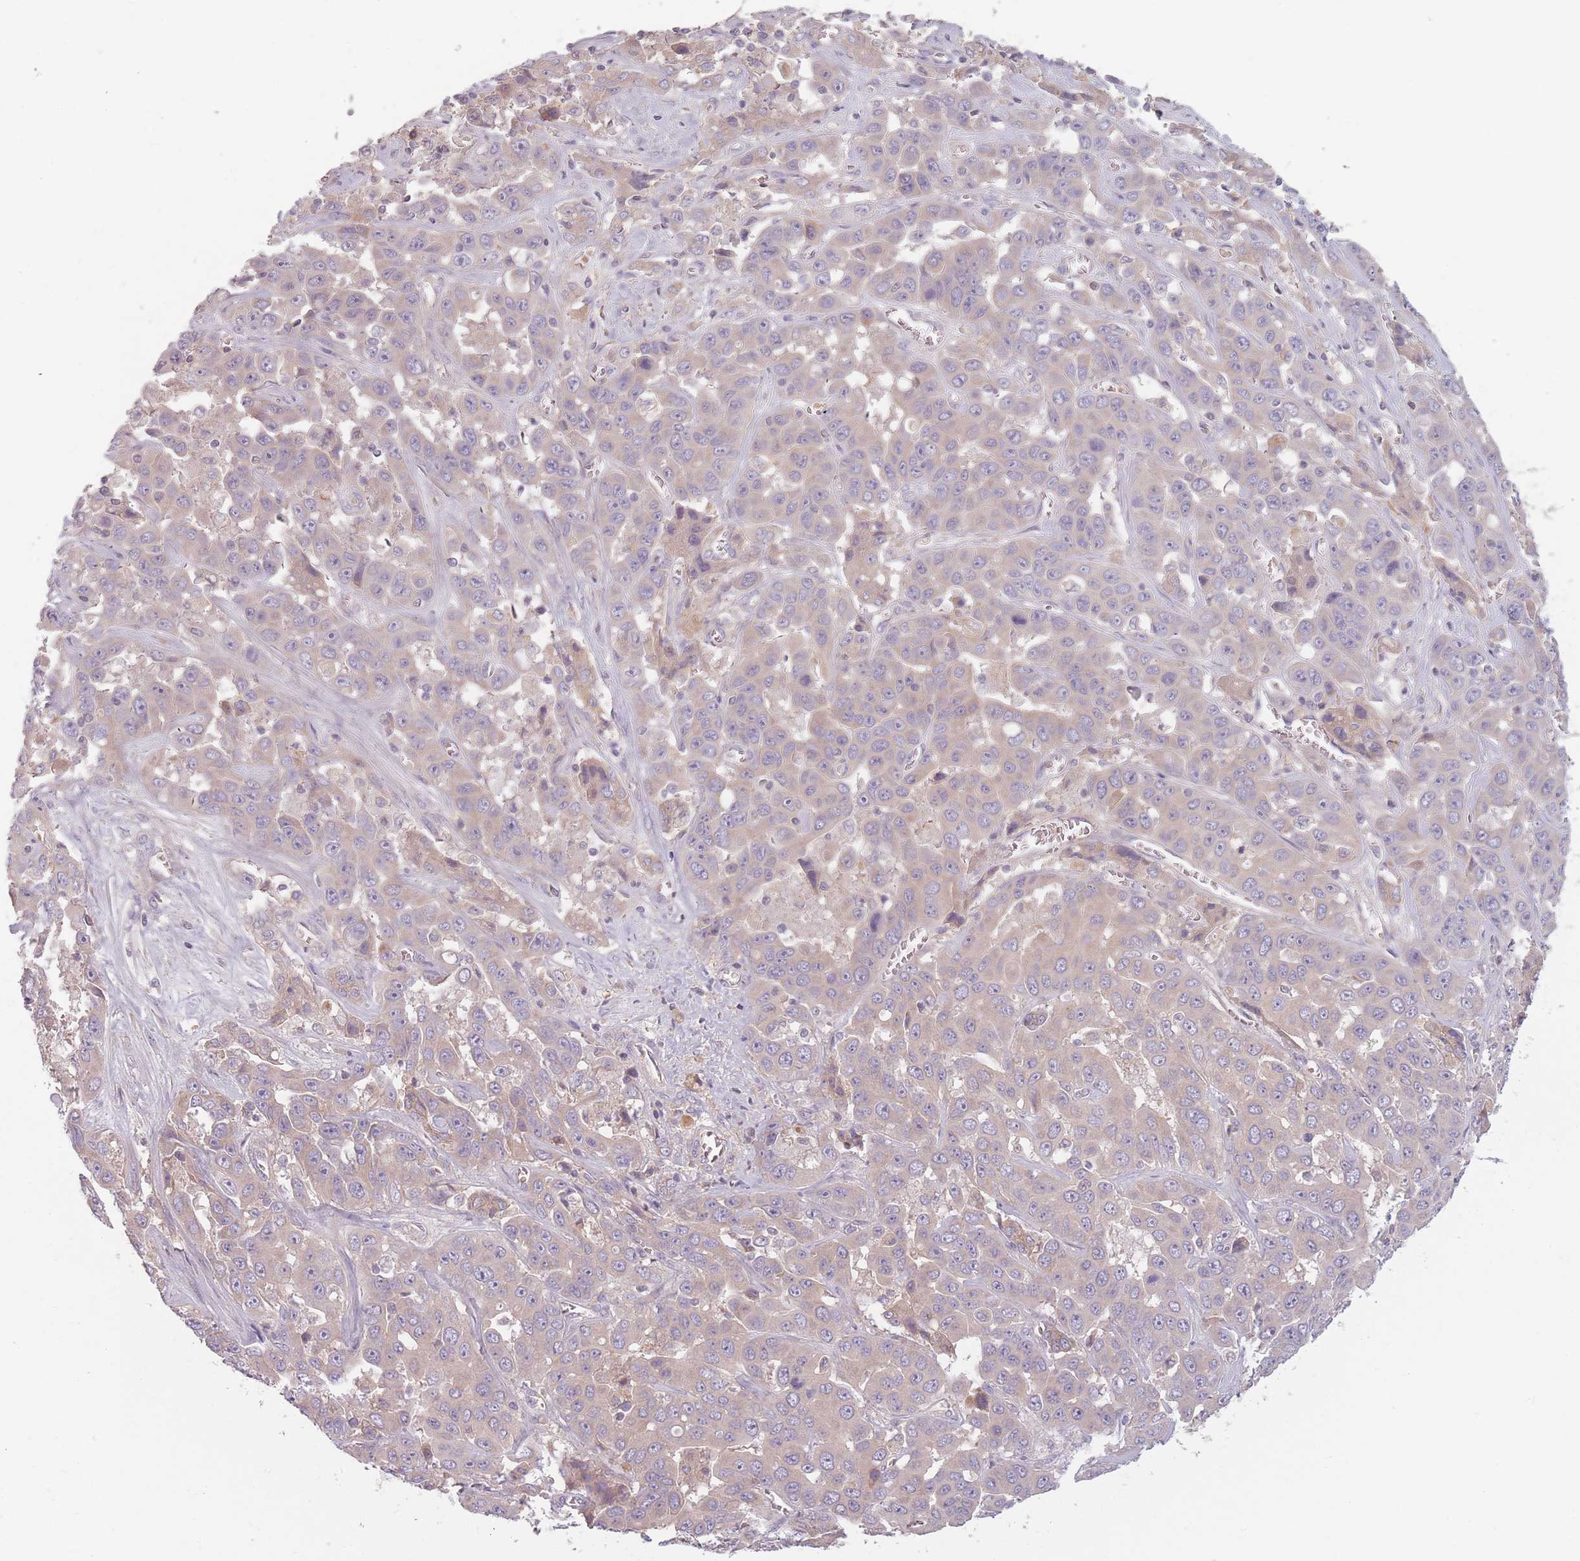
{"staining": {"intensity": "weak", "quantity": "<25%", "location": "cytoplasmic/membranous"}, "tissue": "liver cancer", "cell_type": "Tumor cells", "image_type": "cancer", "snomed": [{"axis": "morphology", "description": "Cholangiocarcinoma"}, {"axis": "topography", "description": "Liver"}], "caption": "Histopathology image shows no significant protein staining in tumor cells of cholangiocarcinoma (liver).", "gene": "NT5DC2", "patient": {"sex": "female", "age": 52}}